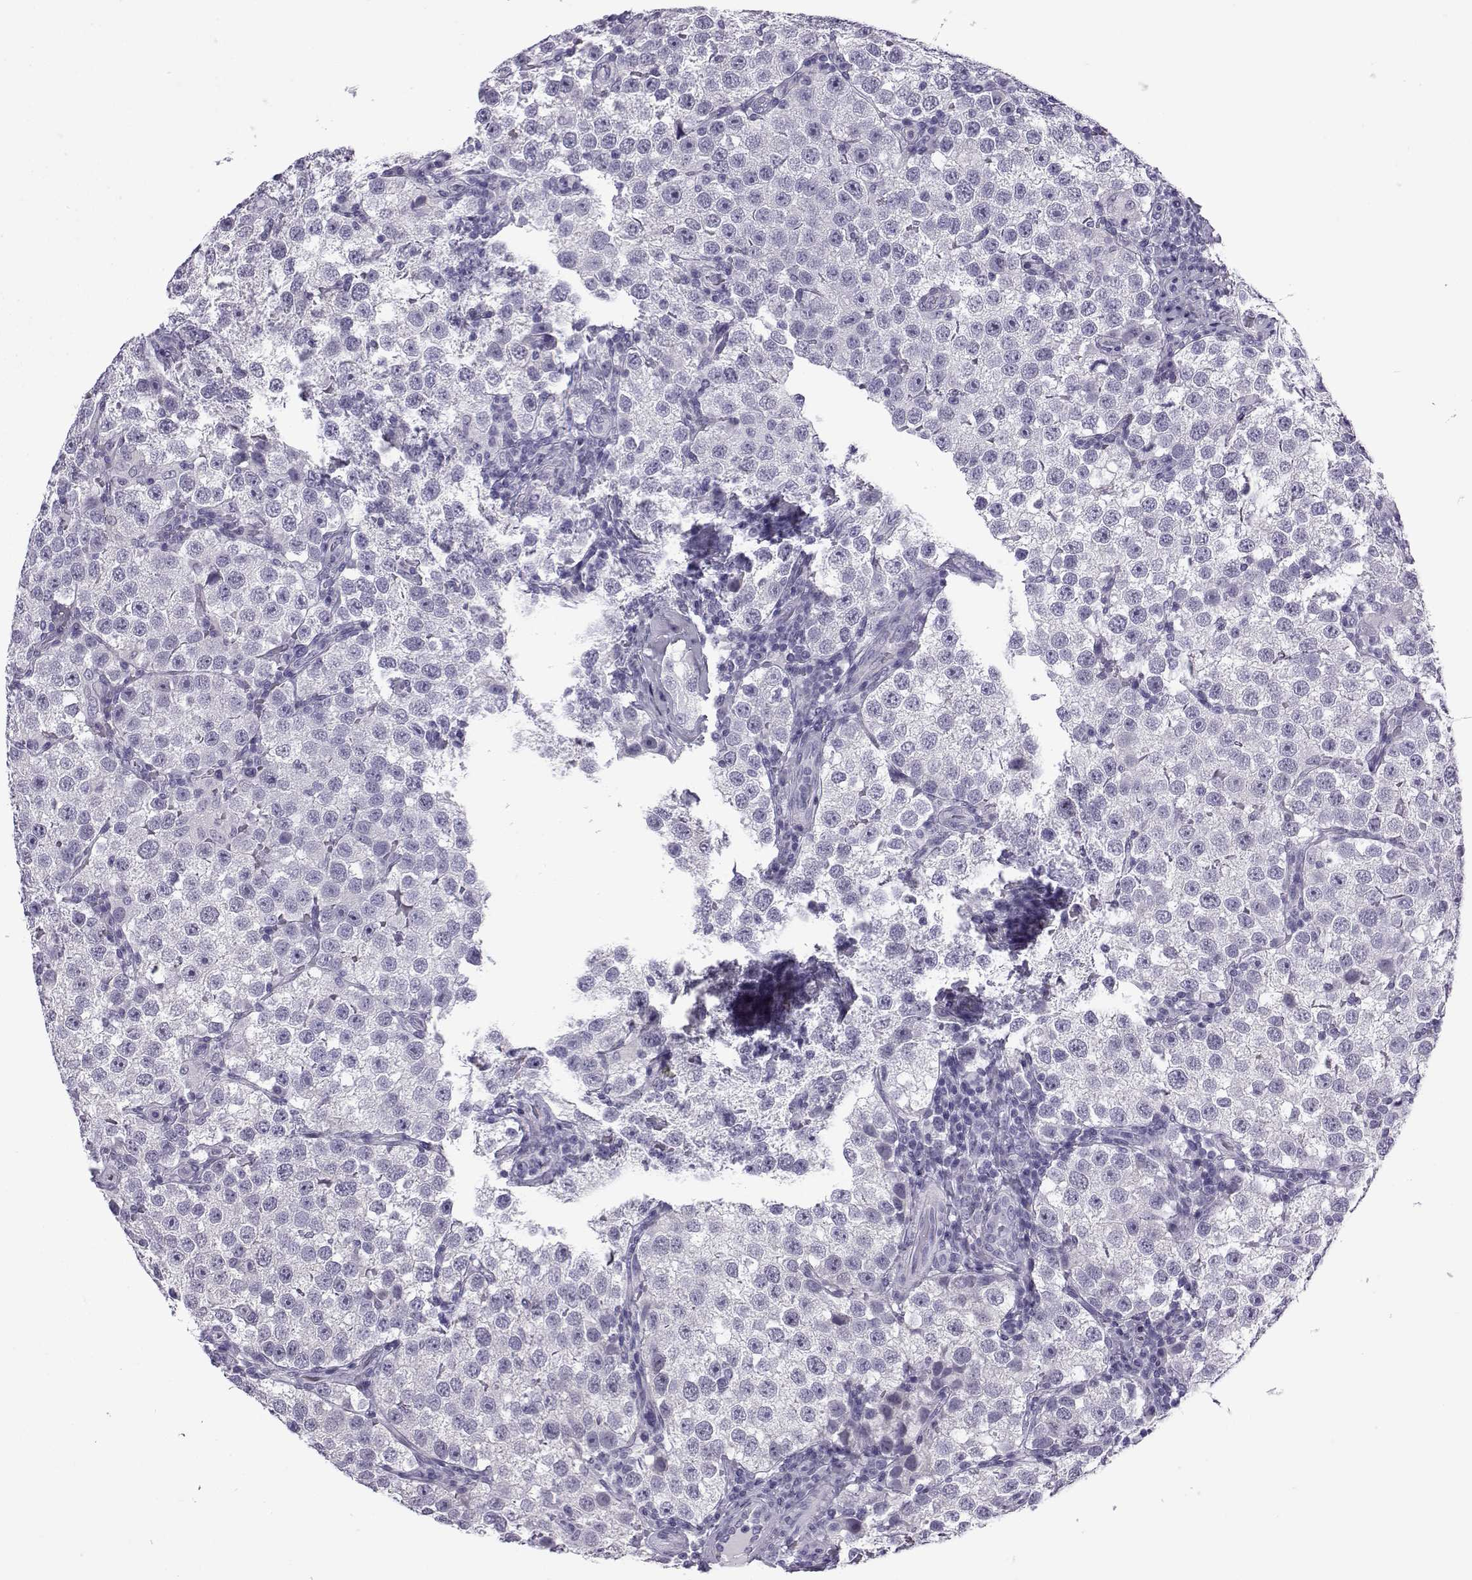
{"staining": {"intensity": "negative", "quantity": "none", "location": "none"}, "tissue": "testis cancer", "cell_type": "Tumor cells", "image_type": "cancer", "snomed": [{"axis": "morphology", "description": "Seminoma, NOS"}, {"axis": "topography", "description": "Testis"}], "caption": "The histopathology image reveals no significant positivity in tumor cells of testis cancer.", "gene": "OIP5", "patient": {"sex": "male", "age": 37}}